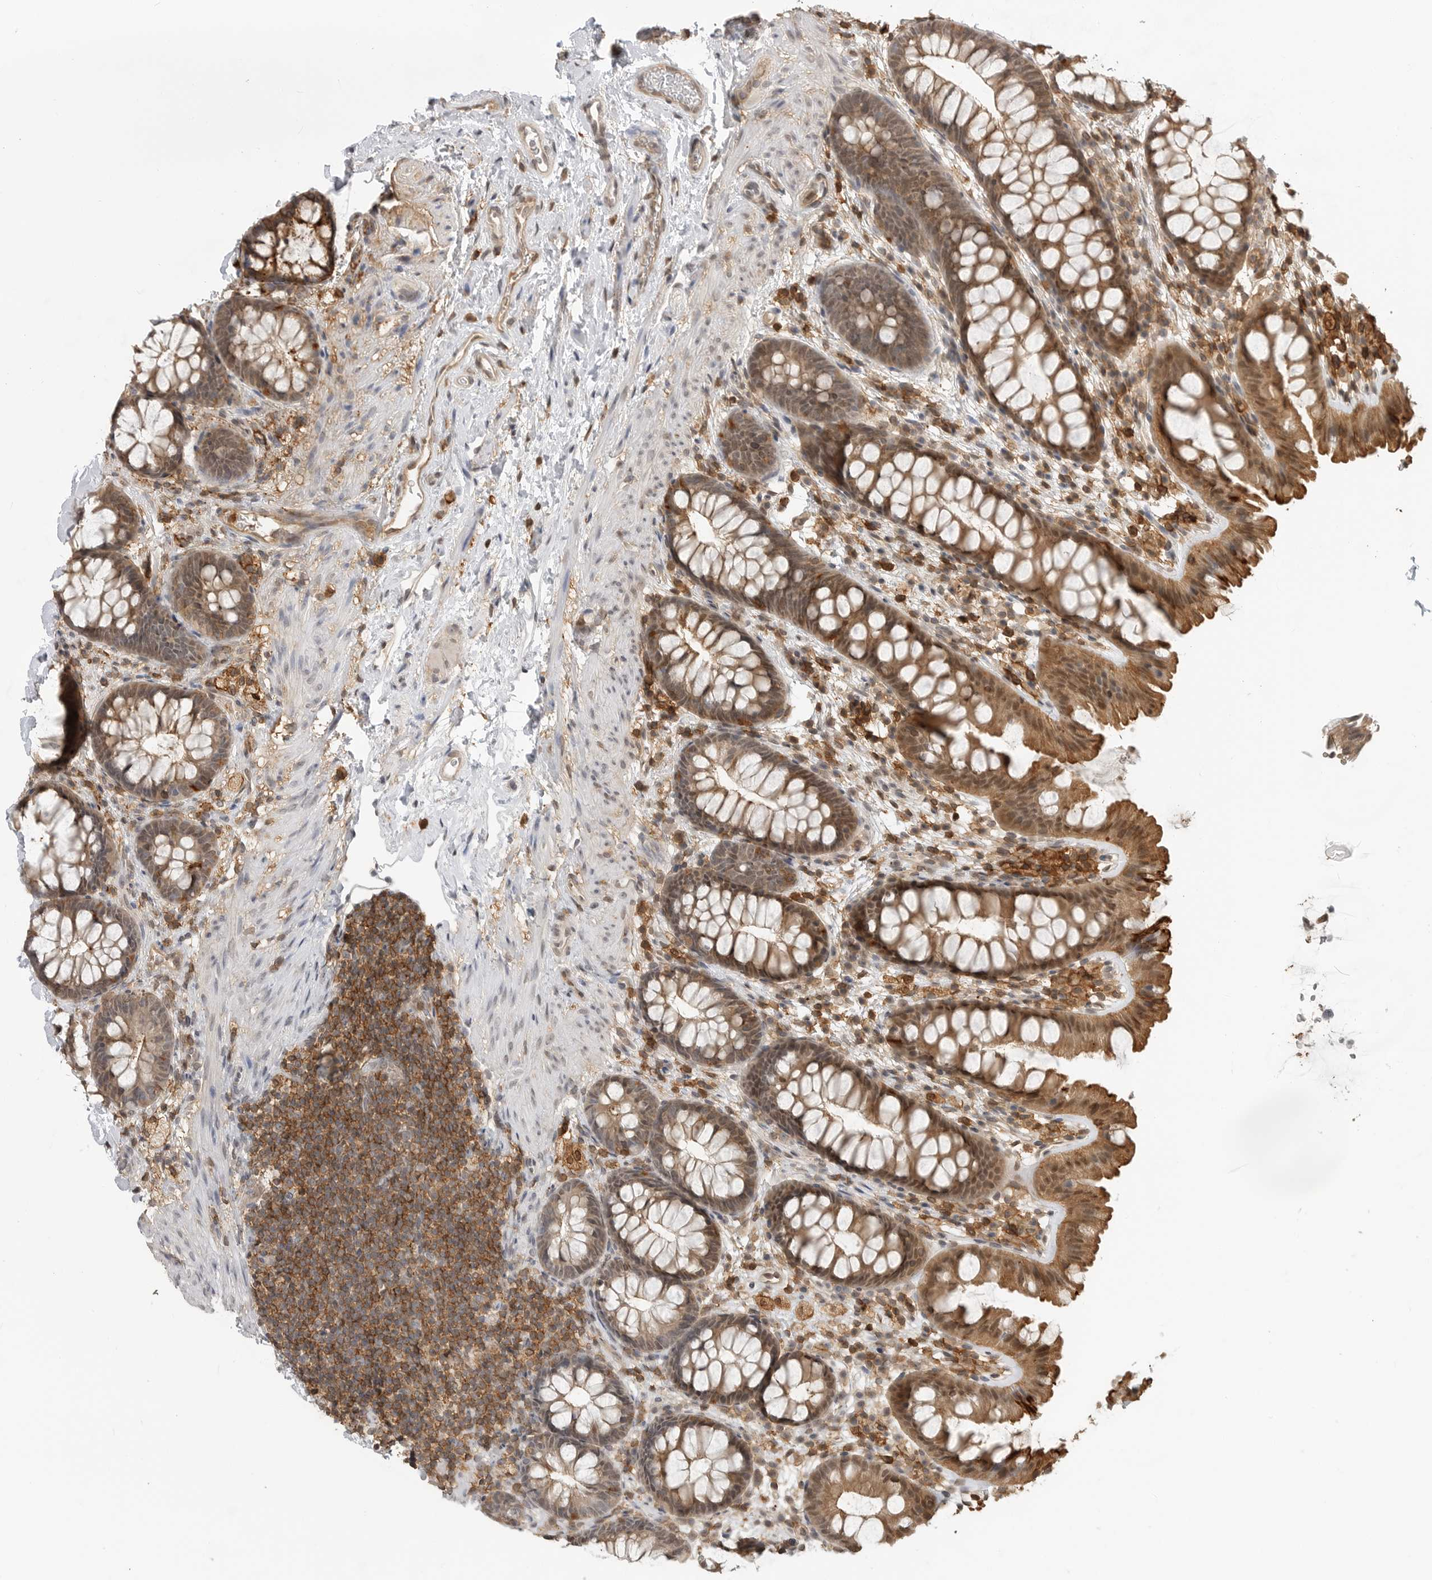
{"staining": {"intensity": "weak", "quantity": ">75%", "location": "nuclear"}, "tissue": "colon", "cell_type": "Endothelial cells", "image_type": "normal", "snomed": [{"axis": "morphology", "description": "Normal tissue, NOS"}, {"axis": "topography", "description": "Colon"}], "caption": "Human colon stained for a protein (brown) shows weak nuclear positive positivity in about >75% of endothelial cells.", "gene": "ANXA11", "patient": {"sex": "female", "age": 62}}